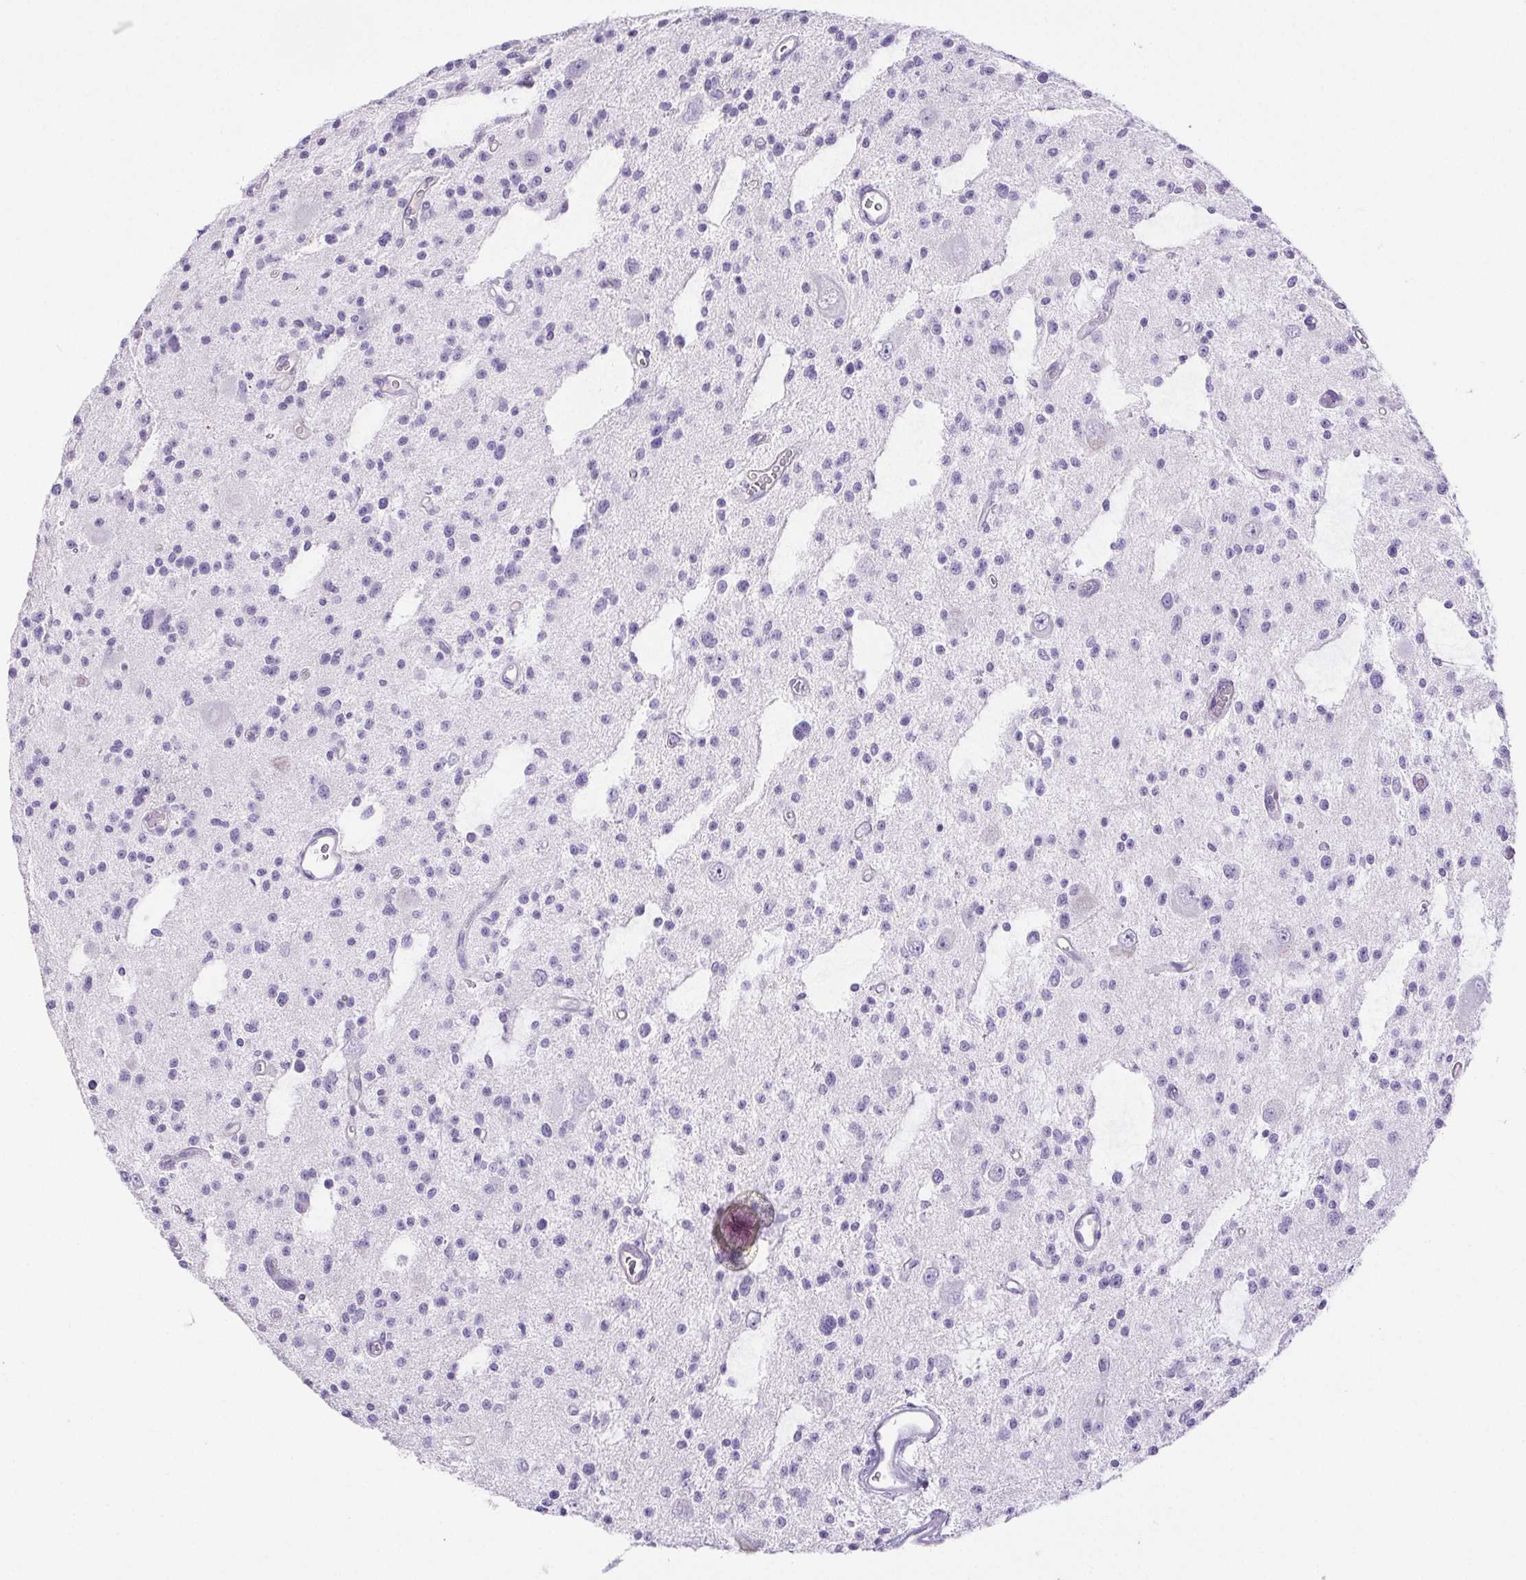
{"staining": {"intensity": "negative", "quantity": "none", "location": "none"}, "tissue": "glioma", "cell_type": "Tumor cells", "image_type": "cancer", "snomed": [{"axis": "morphology", "description": "Glioma, malignant, Low grade"}, {"axis": "topography", "description": "Brain"}], "caption": "High magnification brightfield microscopy of malignant low-grade glioma stained with DAB (3,3'-diaminobenzidine) (brown) and counterstained with hematoxylin (blue): tumor cells show no significant expression. The staining is performed using DAB brown chromogen with nuclei counter-stained in using hematoxylin.", "gene": "PAPPA2", "patient": {"sex": "male", "age": 43}}